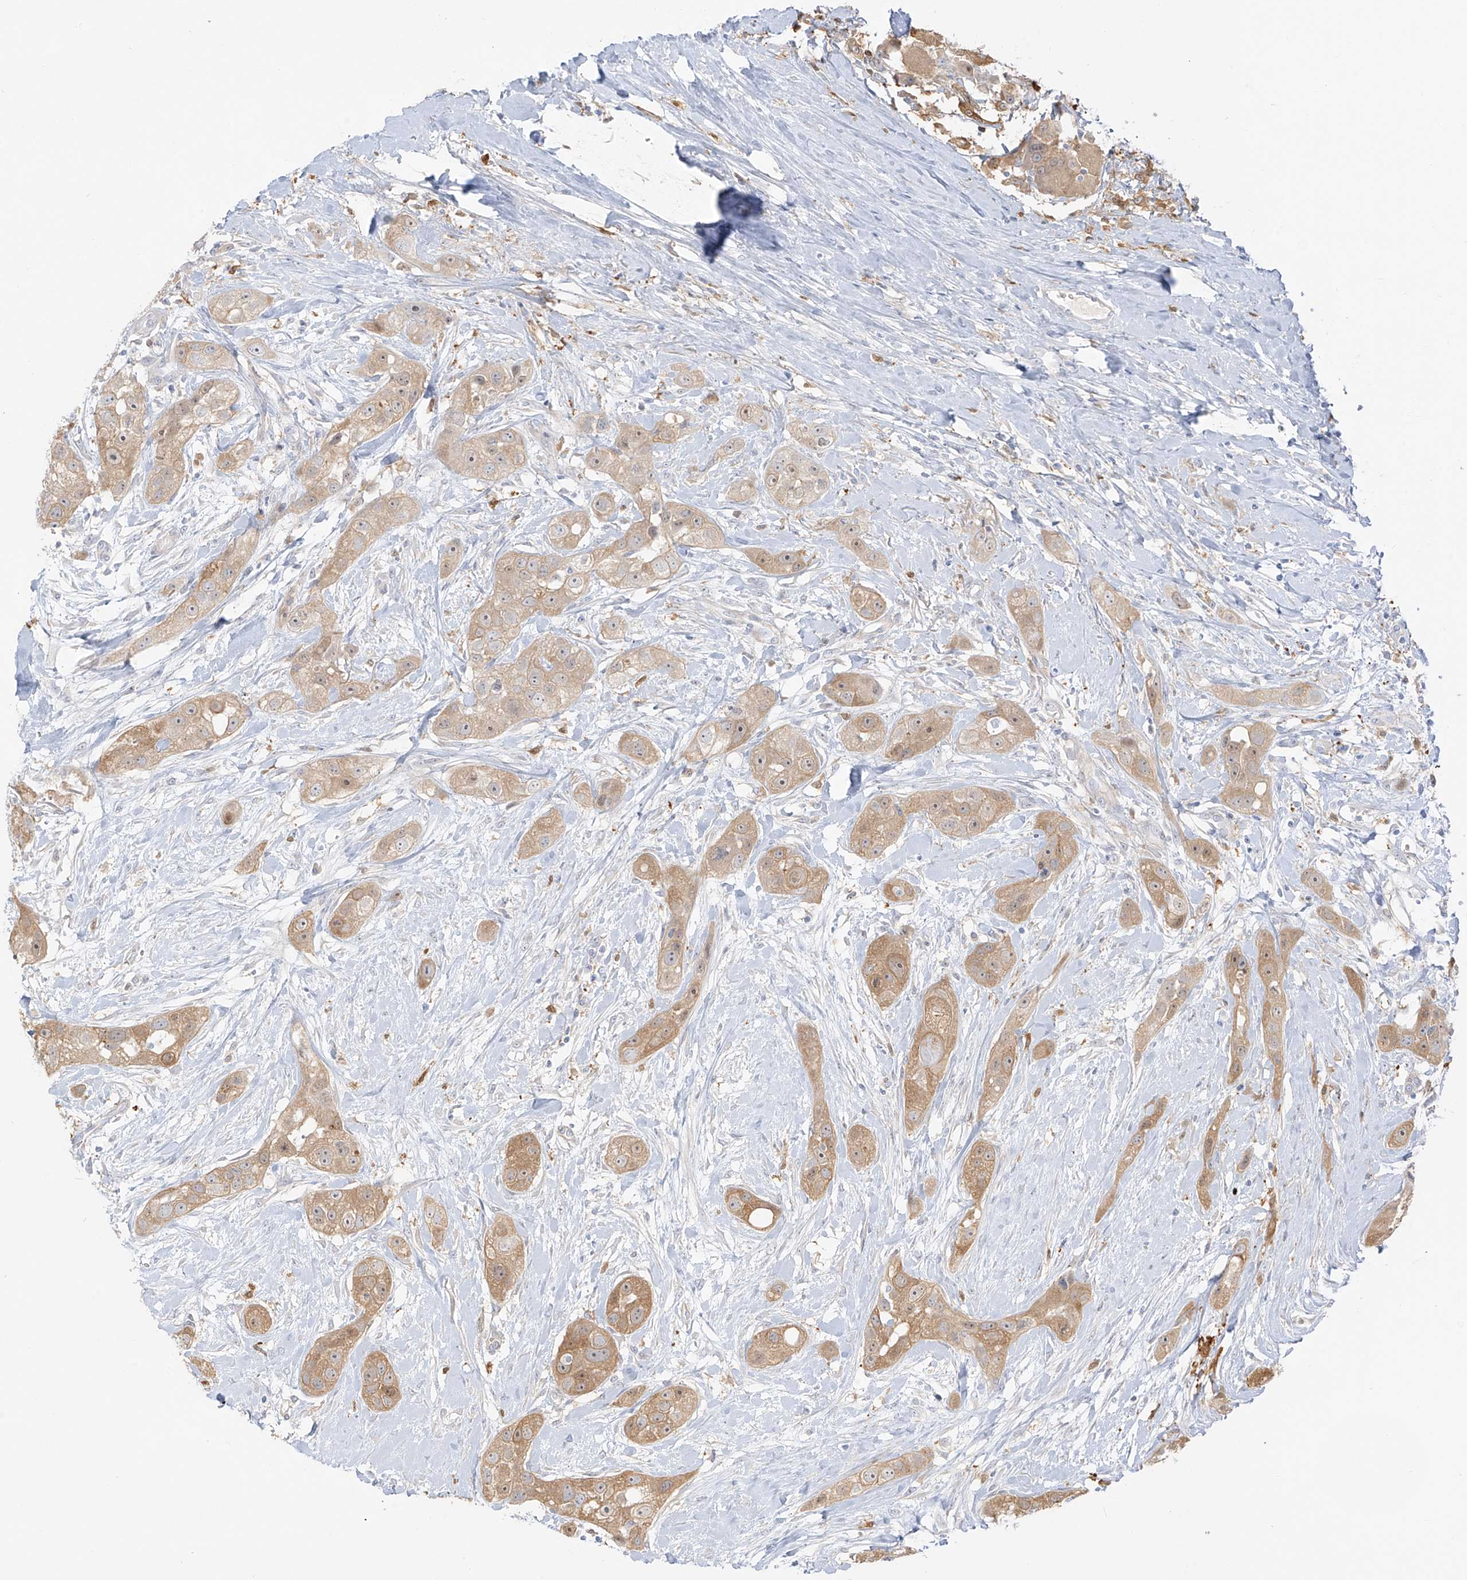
{"staining": {"intensity": "moderate", "quantity": ">75%", "location": "cytoplasmic/membranous"}, "tissue": "head and neck cancer", "cell_type": "Tumor cells", "image_type": "cancer", "snomed": [{"axis": "morphology", "description": "Normal tissue, NOS"}, {"axis": "morphology", "description": "Squamous cell carcinoma, NOS"}, {"axis": "topography", "description": "Skeletal muscle"}, {"axis": "topography", "description": "Head-Neck"}], "caption": "Moderate cytoplasmic/membranous protein positivity is appreciated in about >75% of tumor cells in squamous cell carcinoma (head and neck). The staining was performed using DAB (3,3'-diaminobenzidine) to visualize the protein expression in brown, while the nuclei were stained in blue with hematoxylin (Magnification: 20x).", "gene": "UPK1B", "patient": {"sex": "male", "age": 51}}